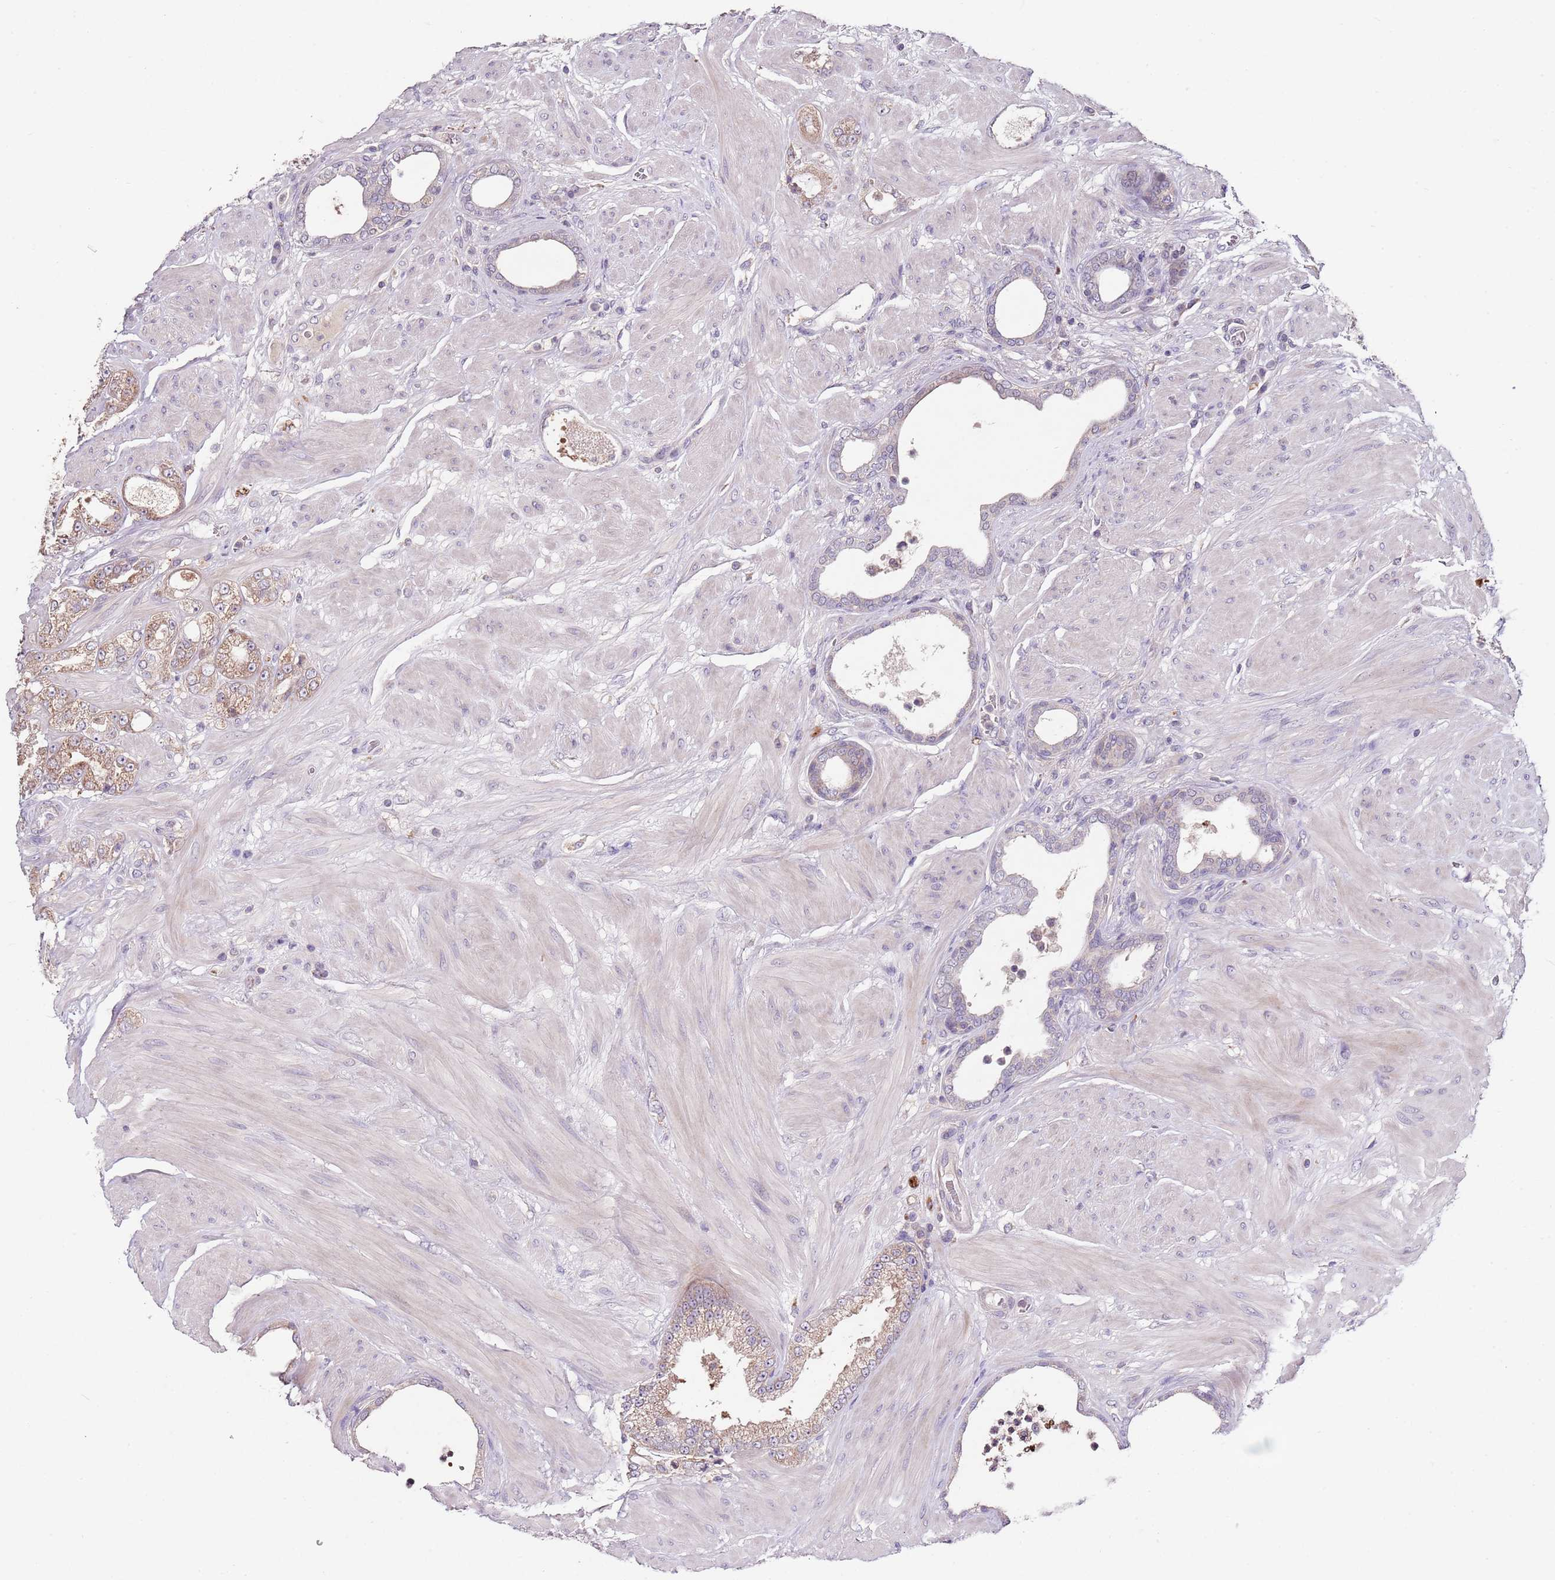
{"staining": {"intensity": "moderate", "quantity": "<25%", "location": "cytoplasmic/membranous"}, "tissue": "prostate cancer", "cell_type": "Tumor cells", "image_type": "cancer", "snomed": [{"axis": "morphology", "description": "Adenocarcinoma, High grade"}, {"axis": "topography", "description": "Prostate"}], "caption": "Moderate cytoplasmic/membranous staining for a protein is identified in about <25% of tumor cells of adenocarcinoma (high-grade) (prostate) using immunohistochemistry (IHC).", "gene": "NRDE2", "patient": {"sex": "male", "age": 68}}